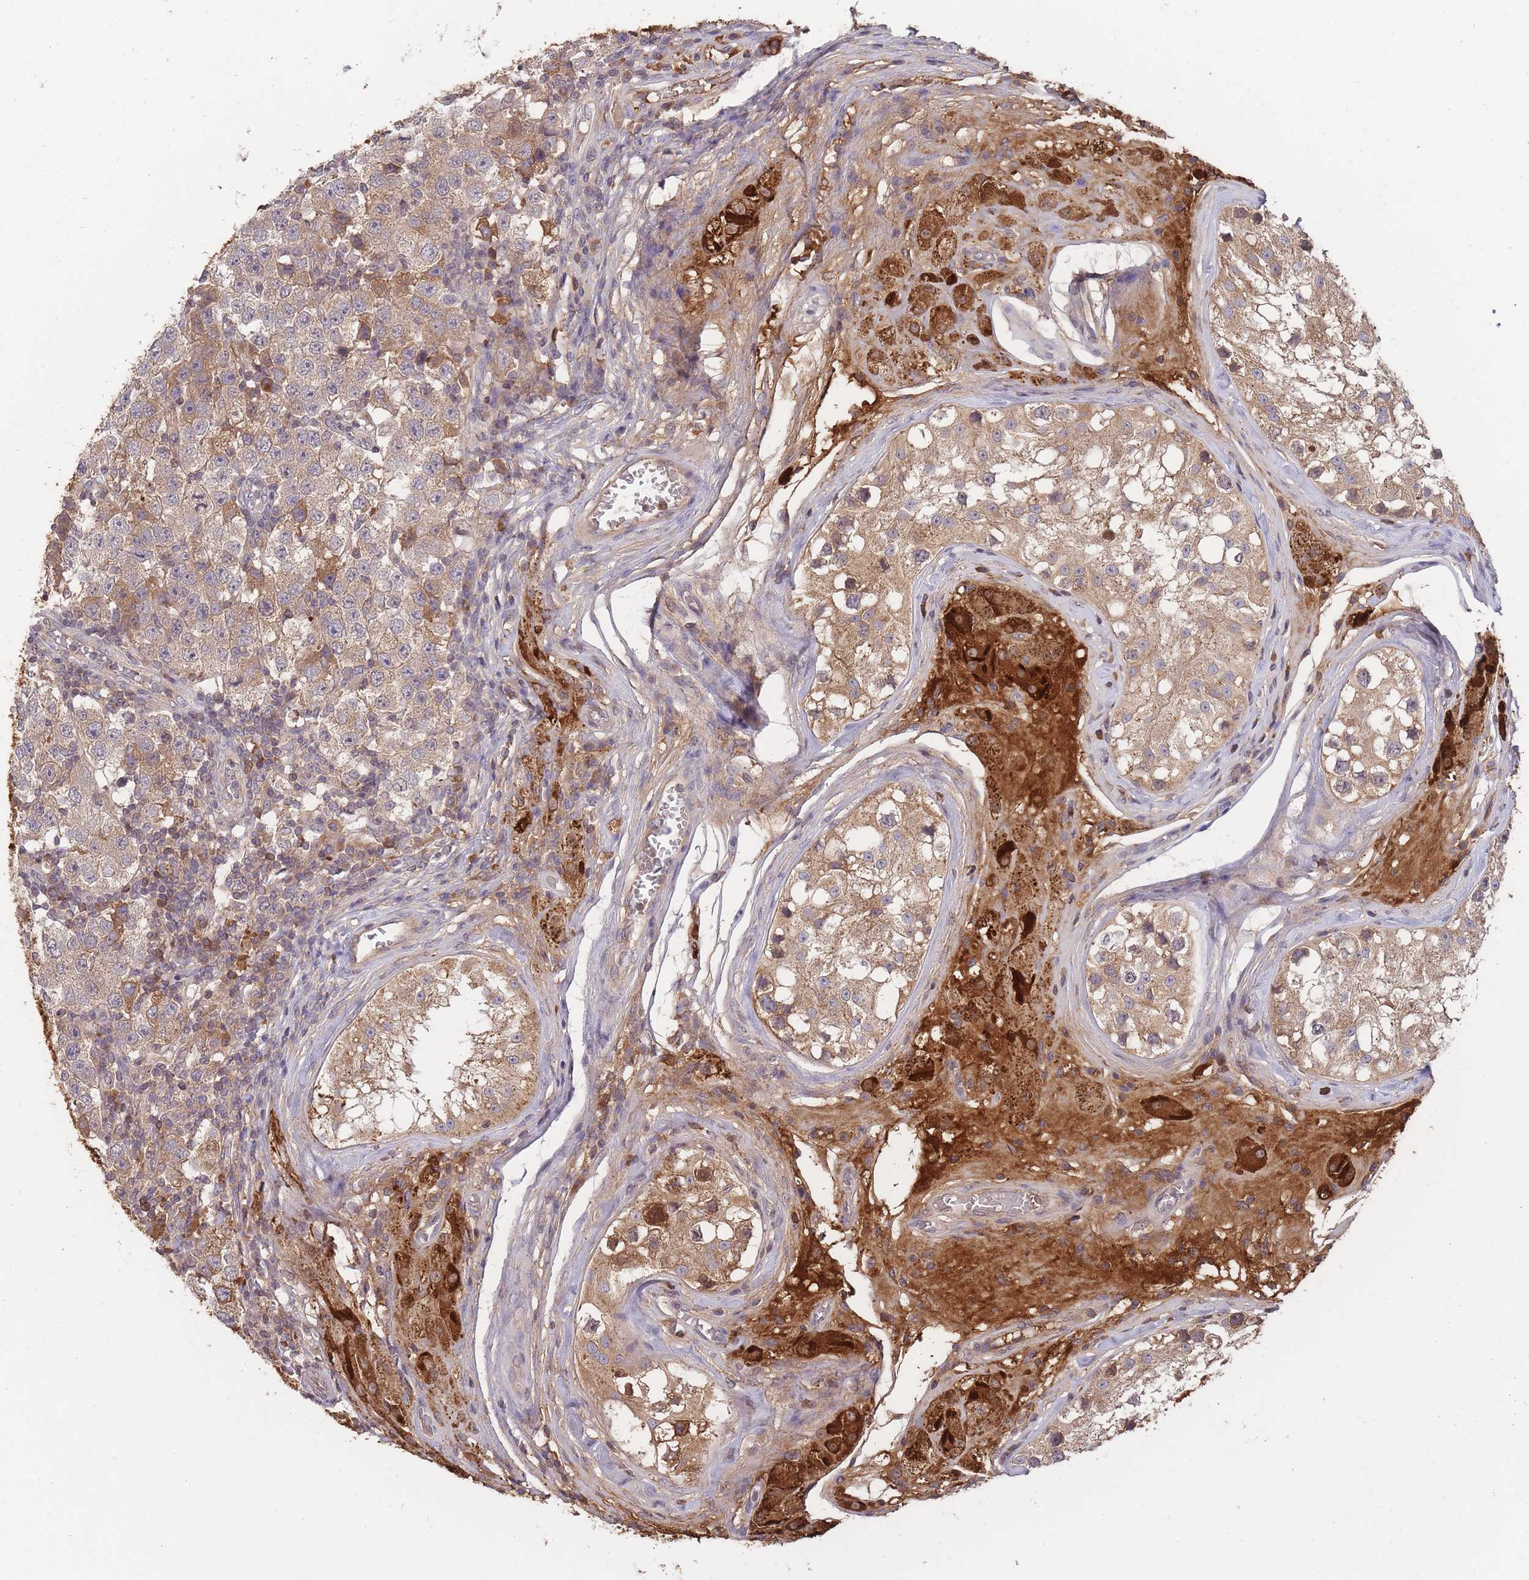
{"staining": {"intensity": "moderate", "quantity": "<25%", "location": "cytoplasmic/membranous"}, "tissue": "testis cancer", "cell_type": "Tumor cells", "image_type": "cancer", "snomed": [{"axis": "morphology", "description": "Seminoma, NOS"}, {"axis": "topography", "description": "Testis"}], "caption": "Brown immunohistochemical staining in testis cancer displays moderate cytoplasmic/membranous expression in about <25% of tumor cells.", "gene": "RALGDS", "patient": {"sex": "male", "age": 34}}